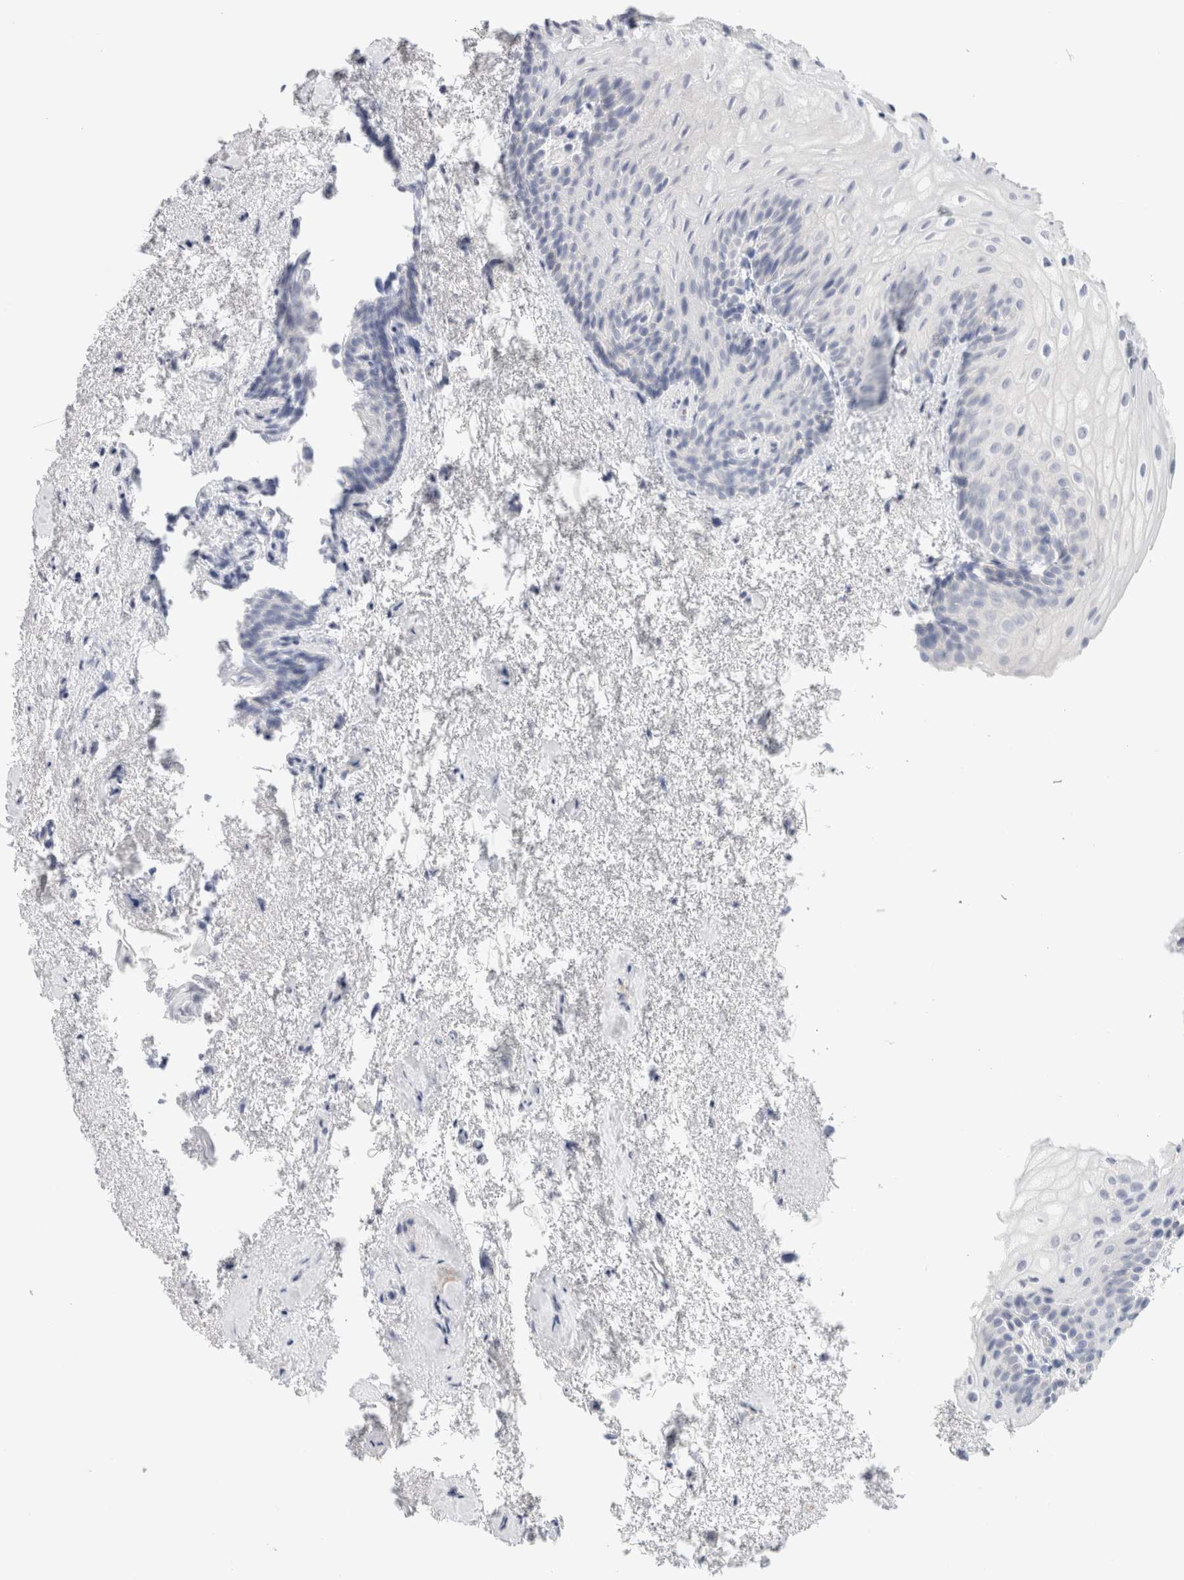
{"staining": {"intensity": "negative", "quantity": "none", "location": "none"}, "tissue": "urinary bladder", "cell_type": "Urothelial cells", "image_type": "normal", "snomed": [{"axis": "morphology", "description": "Normal tissue, NOS"}, {"axis": "topography", "description": "Urinary bladder"}], "caption": "Urinary bladder was stained to show a protein in brown. There is no significant positivity in urothelial cells. (DAB (3,3'-diaminobenzidine) immunohistochemistry visualized using brightfield microscopy, high magnification).", "gene": "RTN4", "patient": {"sex": "female", "age": 67}}